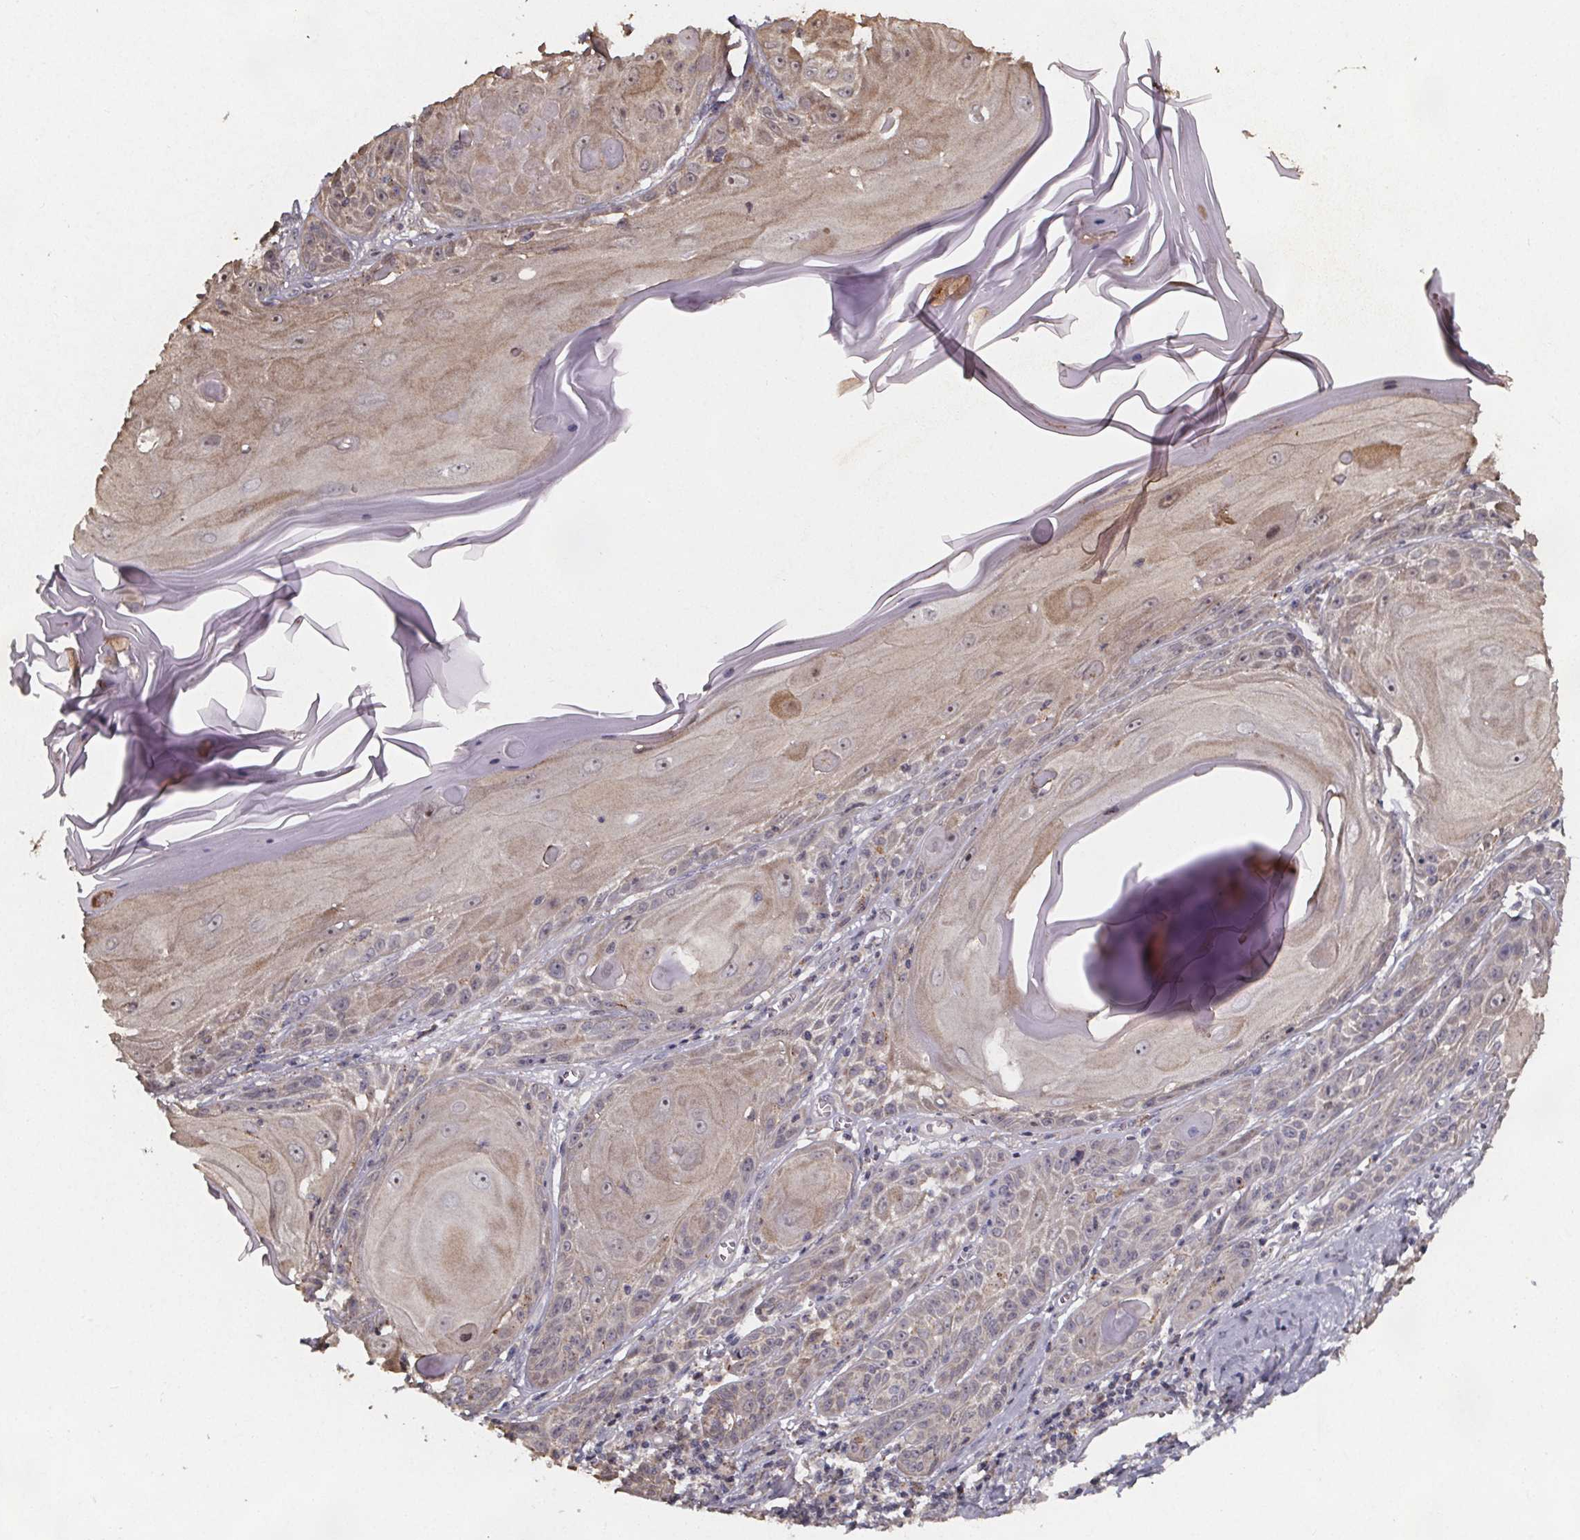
{"staining": {"intensity": "weak", "quantity": "25%-75%", "location": "cytoplasmic/membranous"}, "tissue": "skin cancer", "cell_type": "Tumor cells", "image_type": "cancer", "snomed": [{"axis": "morphology", "description": "Squamous cell carcinoma, NOS"}, {"axis": "topography", "description": "Skin"}, {"axis": "topography", "description": "Vulva"}], "caption": "The histopathology image demonstrates staining of skin squamous cell carcinoma, revealing weak cytoplasmic/membranous protein positivity (brown color) within tumor cells. The protein is stained brown, and the nuclei are stained in blue (DAB IHC with brightfield microscopy, high magnification).", "gene": "ZNF879", "patient": {"sex": "female", "age": 85}}